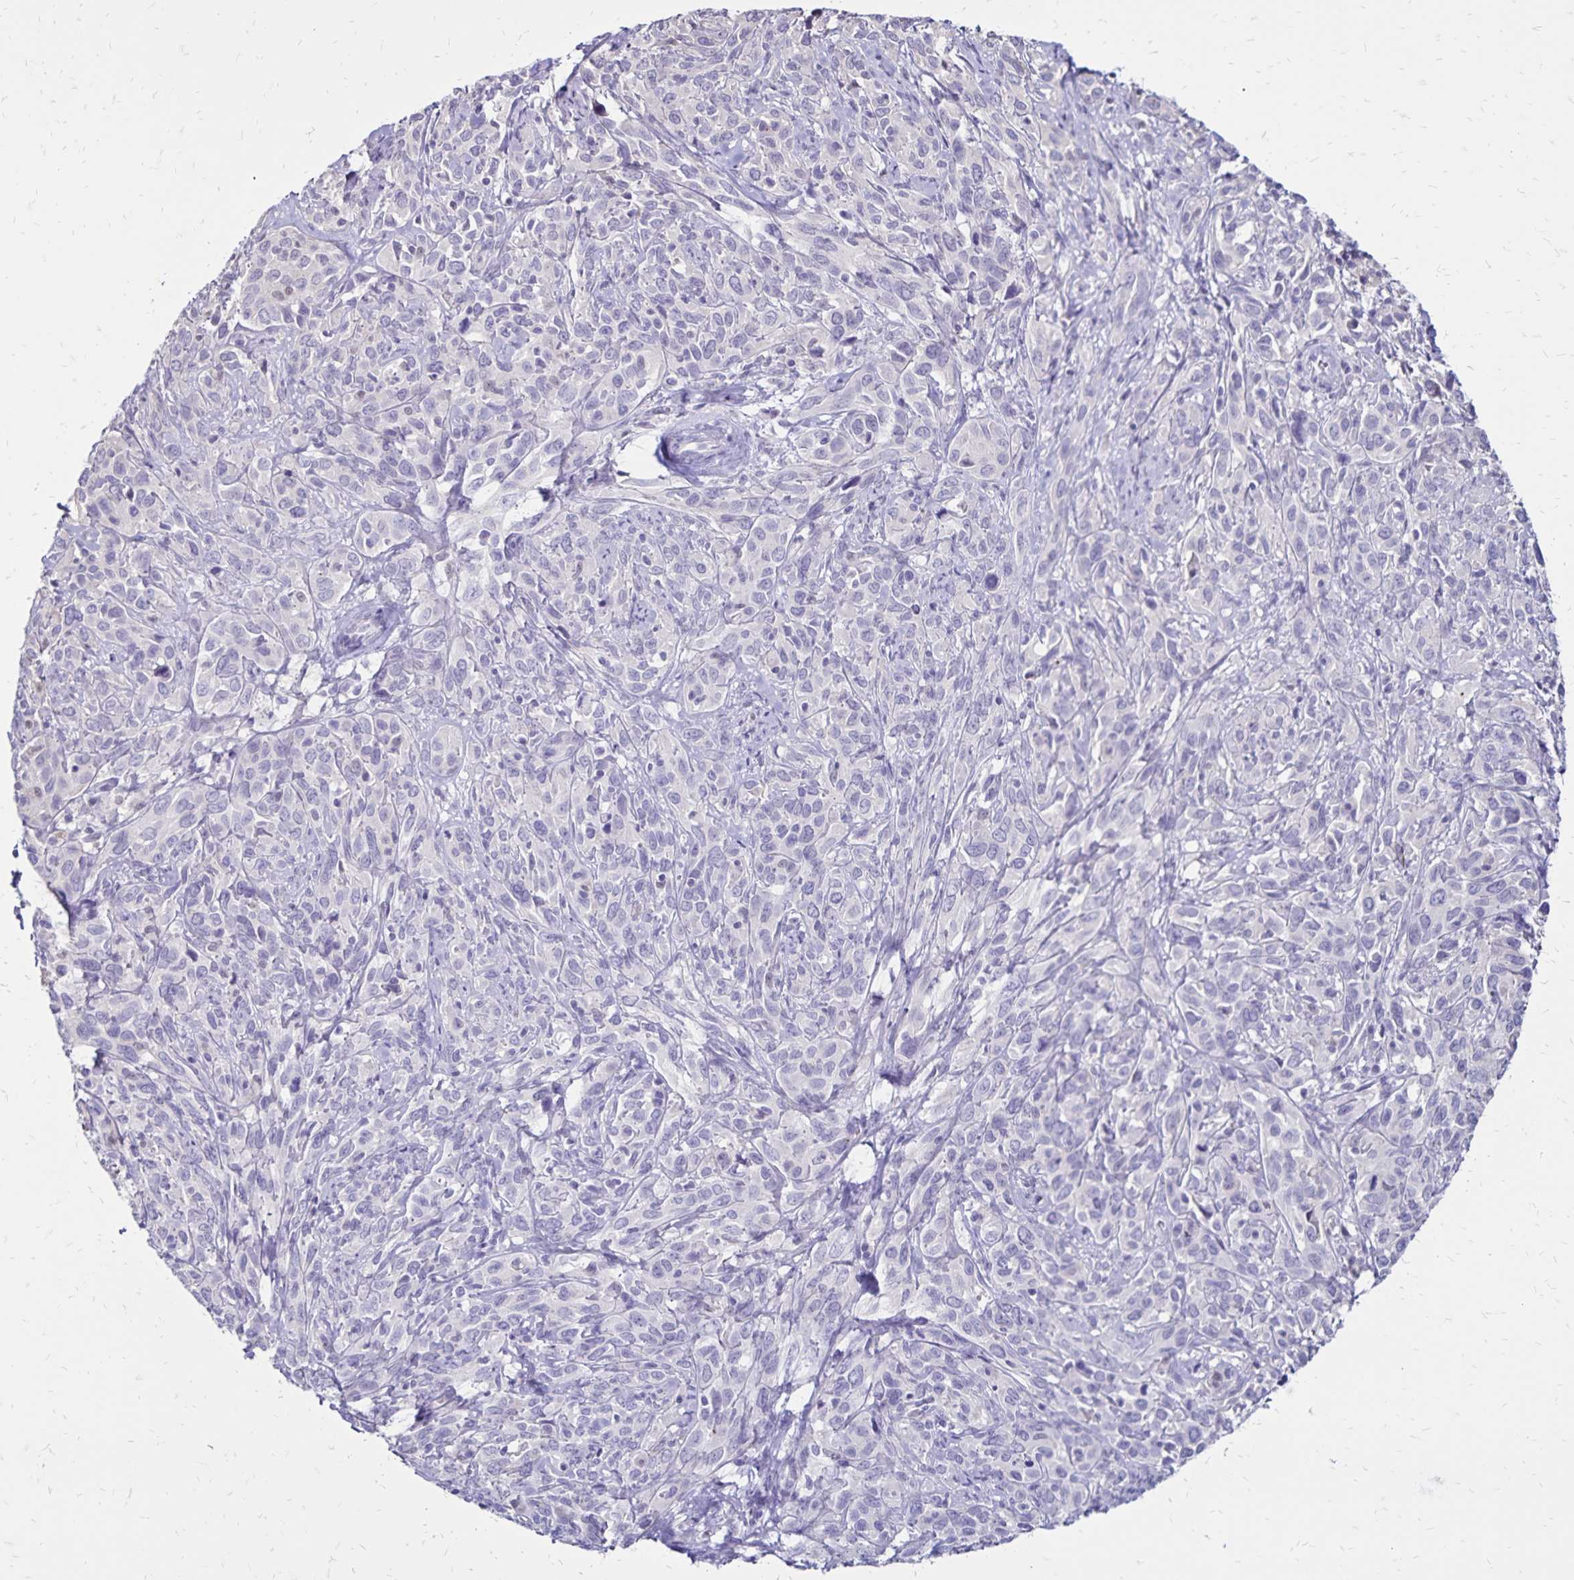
{"staining": {"intensity": "negative", "quantity": "none", "location": "none"}, "tissue": "cervical cancer", "cell_type": "Tumor cells", "image_type": "cancer", "snomed": [{"axis": "morphology", "description": "Normal tissue, NOS"}, {"axis": "morphology", "description": "Squamous cell carcinoma, NOS"}, {"axis": "topography", "description": "Cervix"}], "caption": "The micrograph shows no significant staining in tumor cells of cervical squamous cell carcinoma.", "gene": "SH3GL3", "patient": {"sex": "female", "age": 51}}